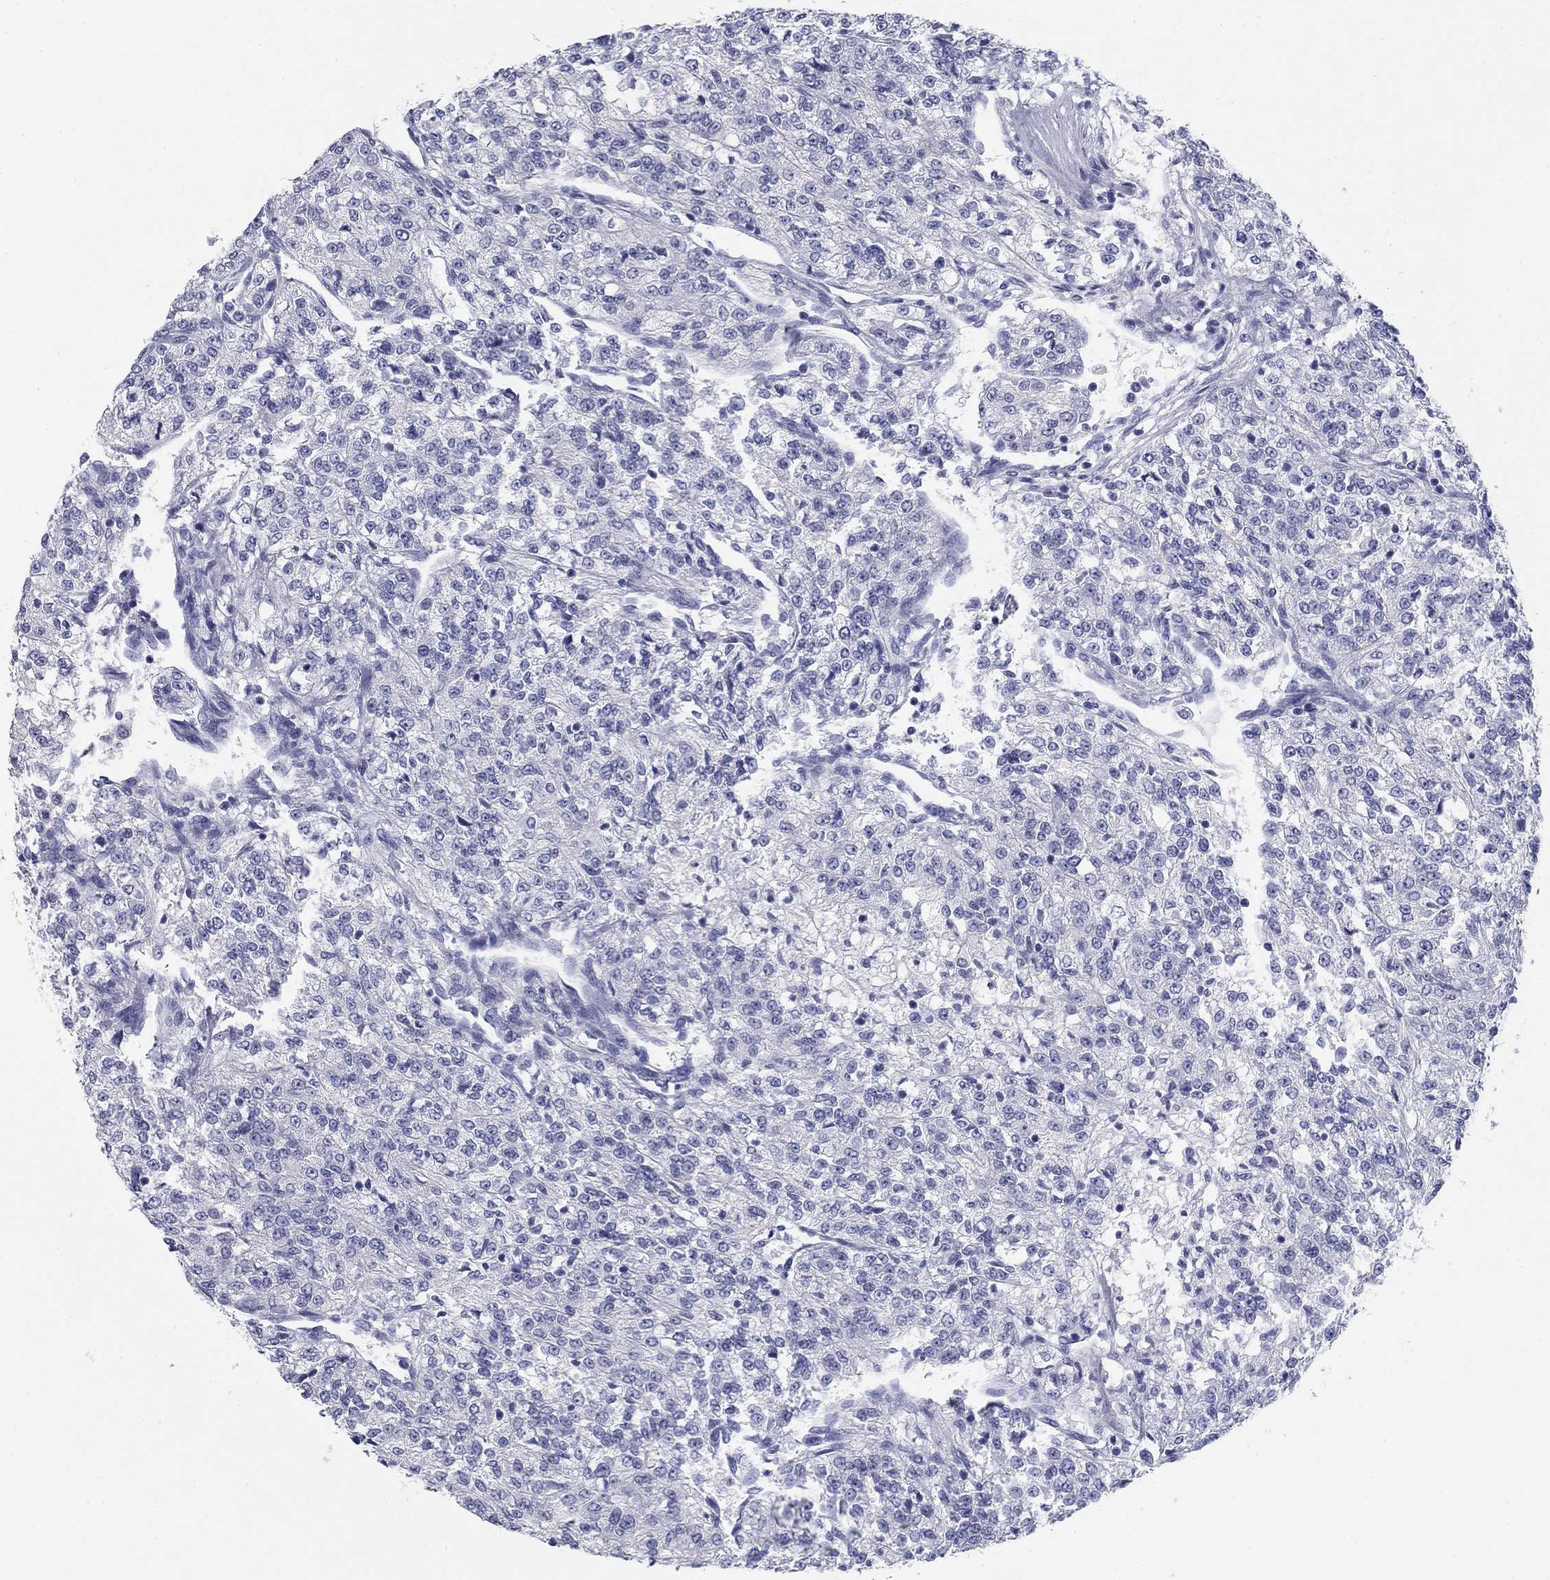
{"staining": {"intensity": "negative", "quantity": "none", "location": "none"}, "tissue": "renal cancer", "cell_type": "Tumor cells", "image_type": "cancer", "snomed": [{"axis": "morphology", "description": "Adenocarcinoma, NOS"}, {"axis": "topography", "description": "Kidney"}], "caption": "Immunohistochemical staining of human renal adenocarcinoma demonstrates no significant expression in tumor cells.", "gene": "KCNH1", "patient": {"sex": "female", "age": 63}}